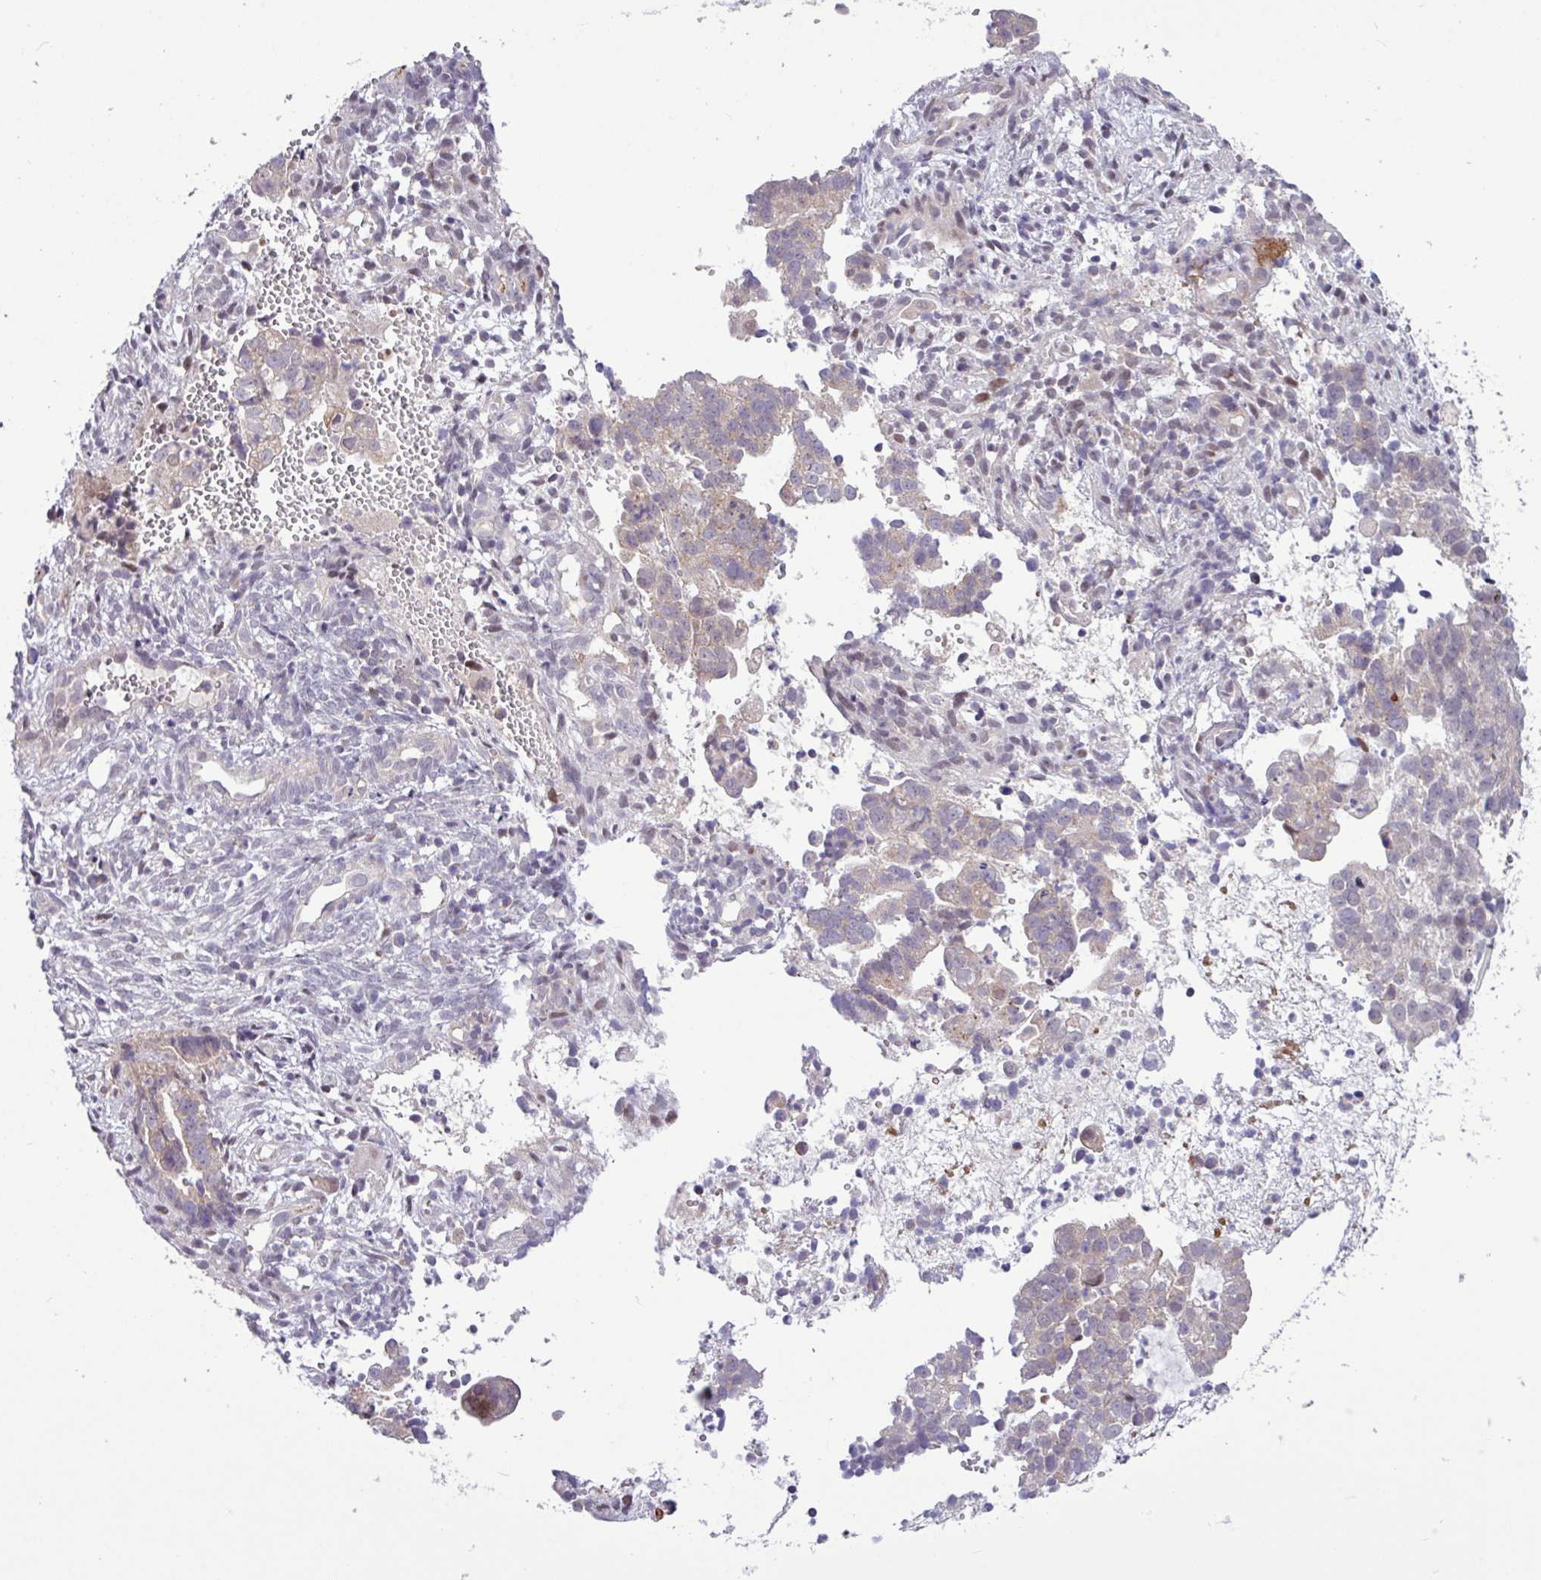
{"staining": {"intensity": "weak", "quantity": "<25%", "location": "cytoplasmic/membranous"}, "tissue": "endometrial cancer", "cell_type": "Tumor cells", "image_type": "cancer", "snomed": [{"axis": "morphology", "description": "Adenocarcinoma, NOS"}, {"axis": "topography", "description": "Endometrium"}], "caption": "Micrograph shows no significant protein positivity in tumor cells of endometrial cancer (adenocarcinoma).", "gene": "RTL3", "patient": {"sex": "female", "age": 76}}